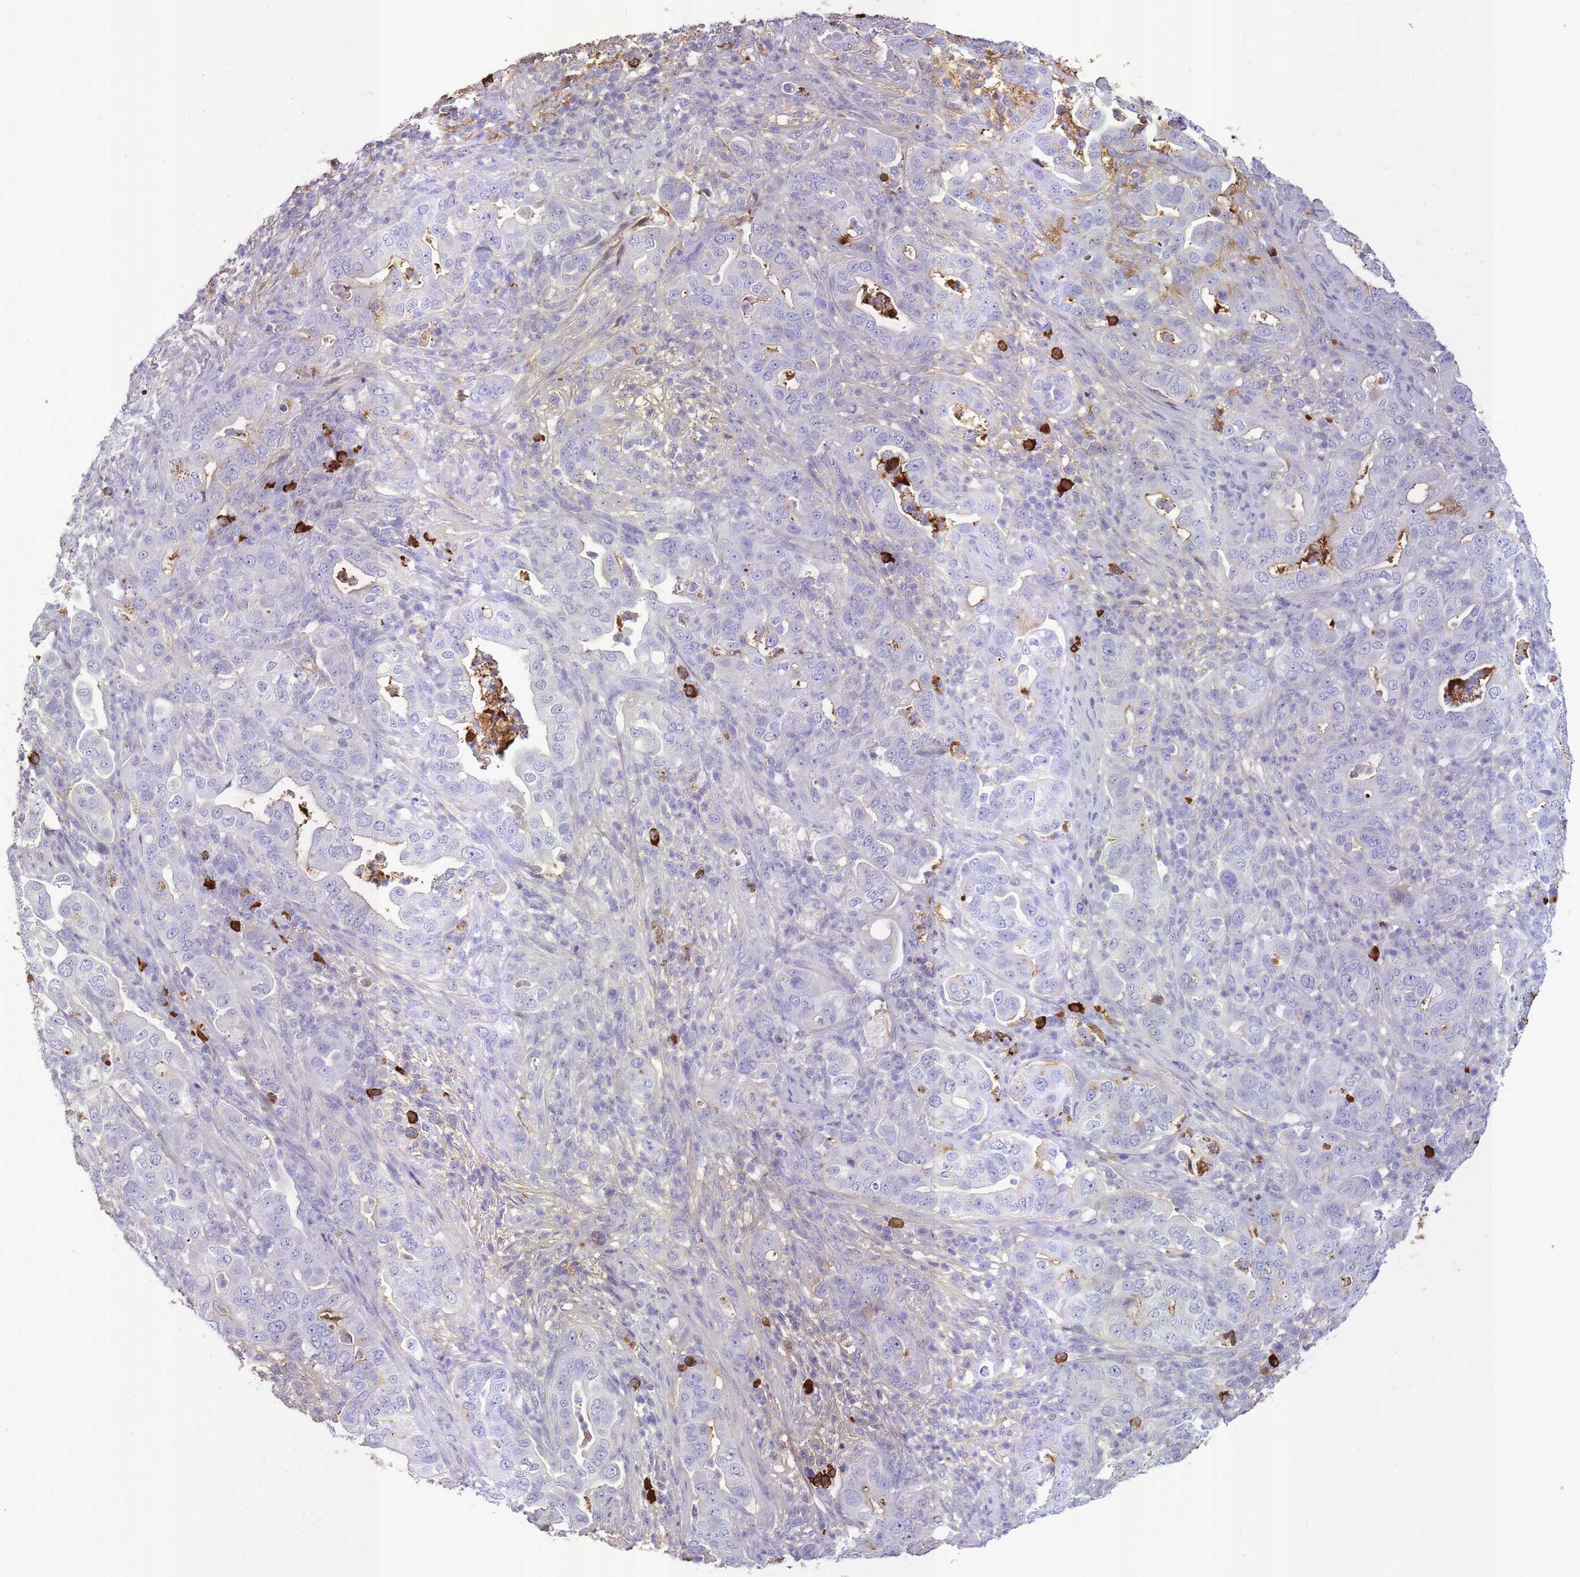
{"staining": {"intensity": "negative", "quantity": "none", "location": "none"}, "tissue": "pancreatic cancer", "cell_type": "Tumor cells", "image_type": "cancer", "snomed": [{"axis": "morphology", "description": "Adenocarcinoma, NOS"}, {"axis": "topography", "description": "Pancreas"}], "caption": "Tumor cells are negative for protein expression in human pancreatic cancer (adenocarcinoma). Nuclei are stained in blue.", "gene": "IGKV1D-42", "patient": {"sex": "female", "age": 63}}